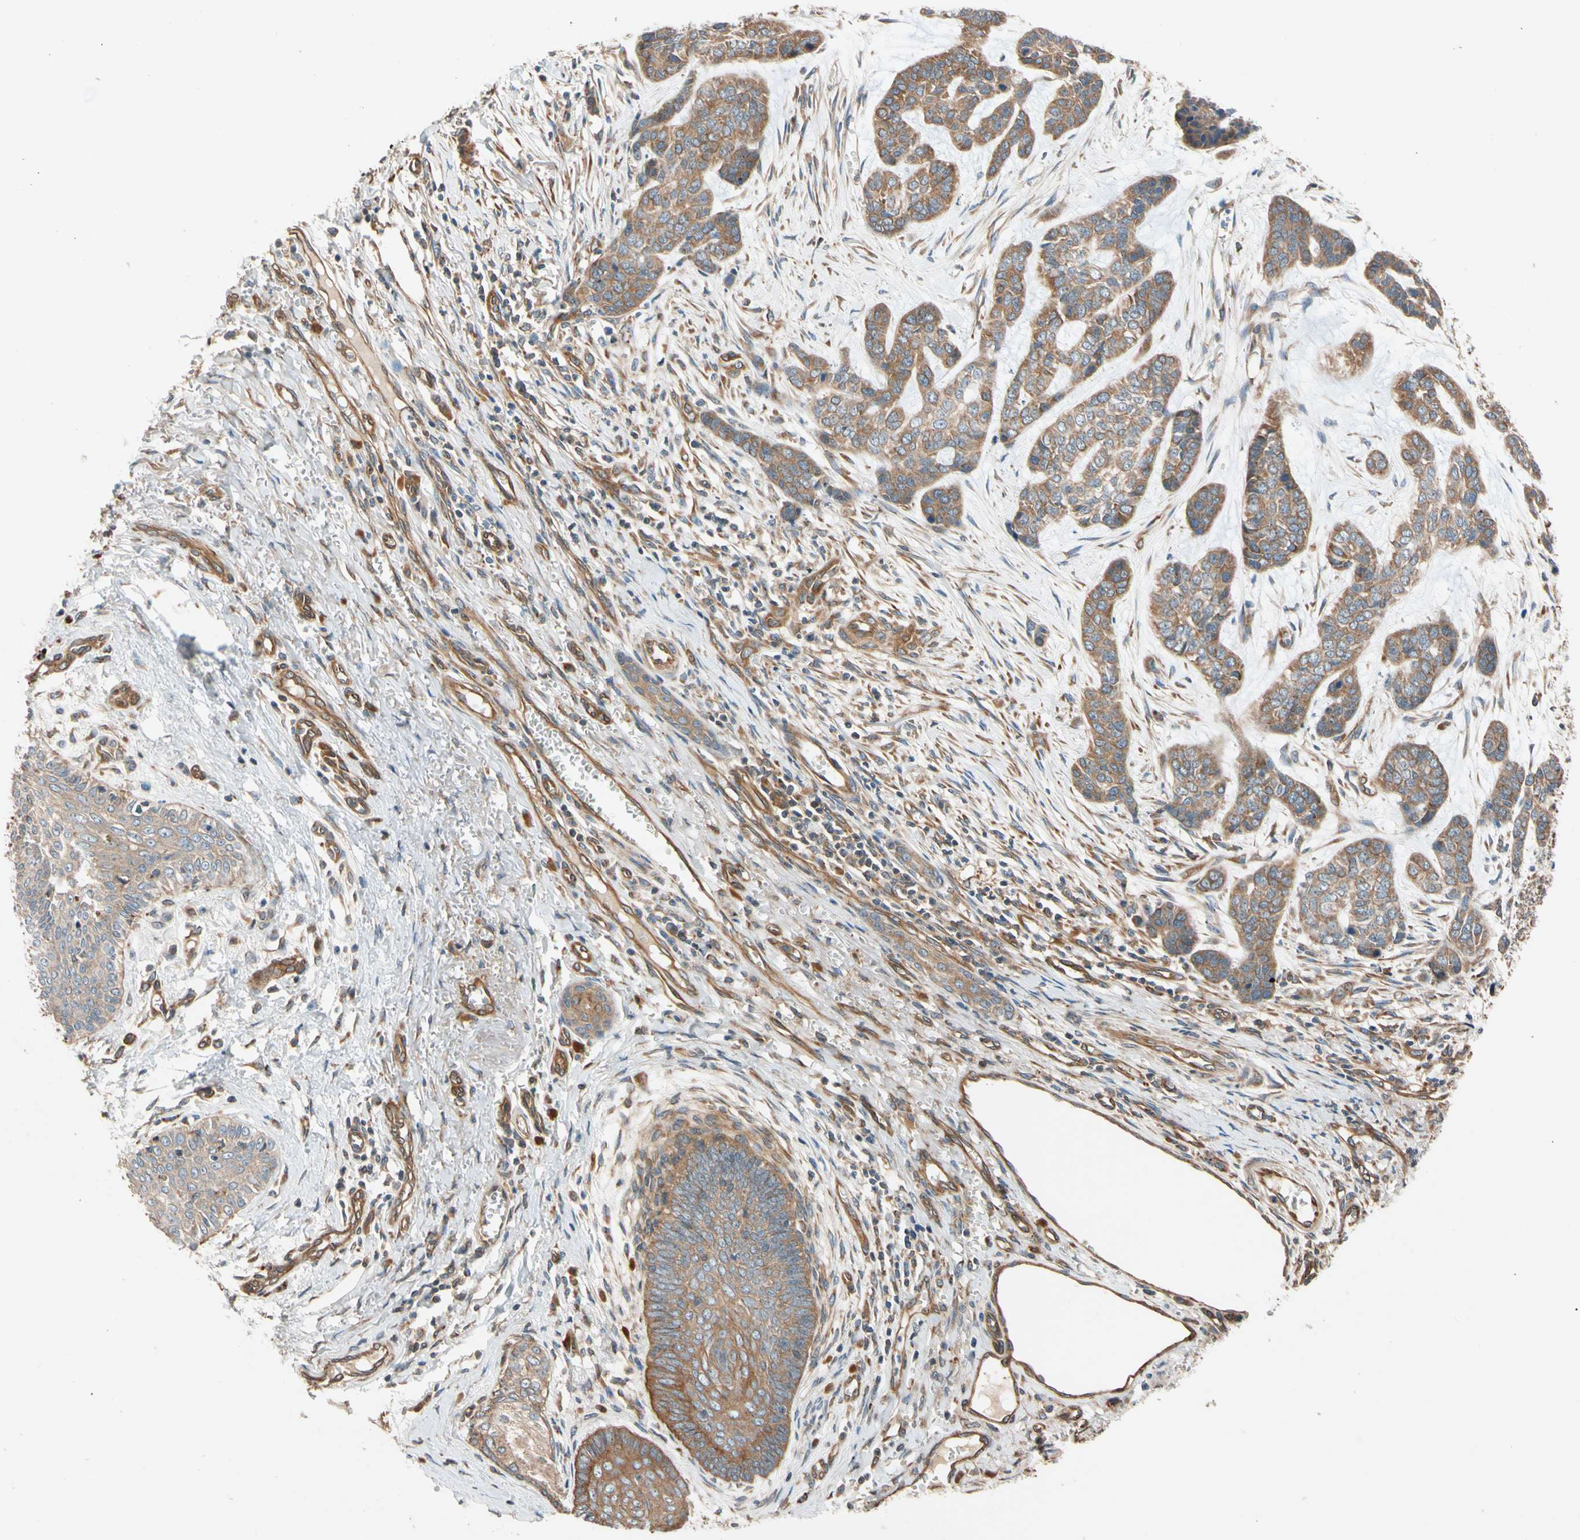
{"staining": {"intensity": "moderate", "quantity": ">75%", "location": "cytoplasmic/membranous"}, "tissue": "skin cancer", "cell_type": "Tumor cells", "image_type": "cancer", "snomed": [{"axis": "morphology", "description": "Basal cell carcinoma"}, {"axis": "topography", "description": "Skin"}], "caption": "Skin cancer stained with a brown dye demonstrates moderate cytoplasmic/membranous positive staining in approximately >75% of tumor cells.", "gene": "PHYH", "patient": {"sex": "female", "age": 64}}